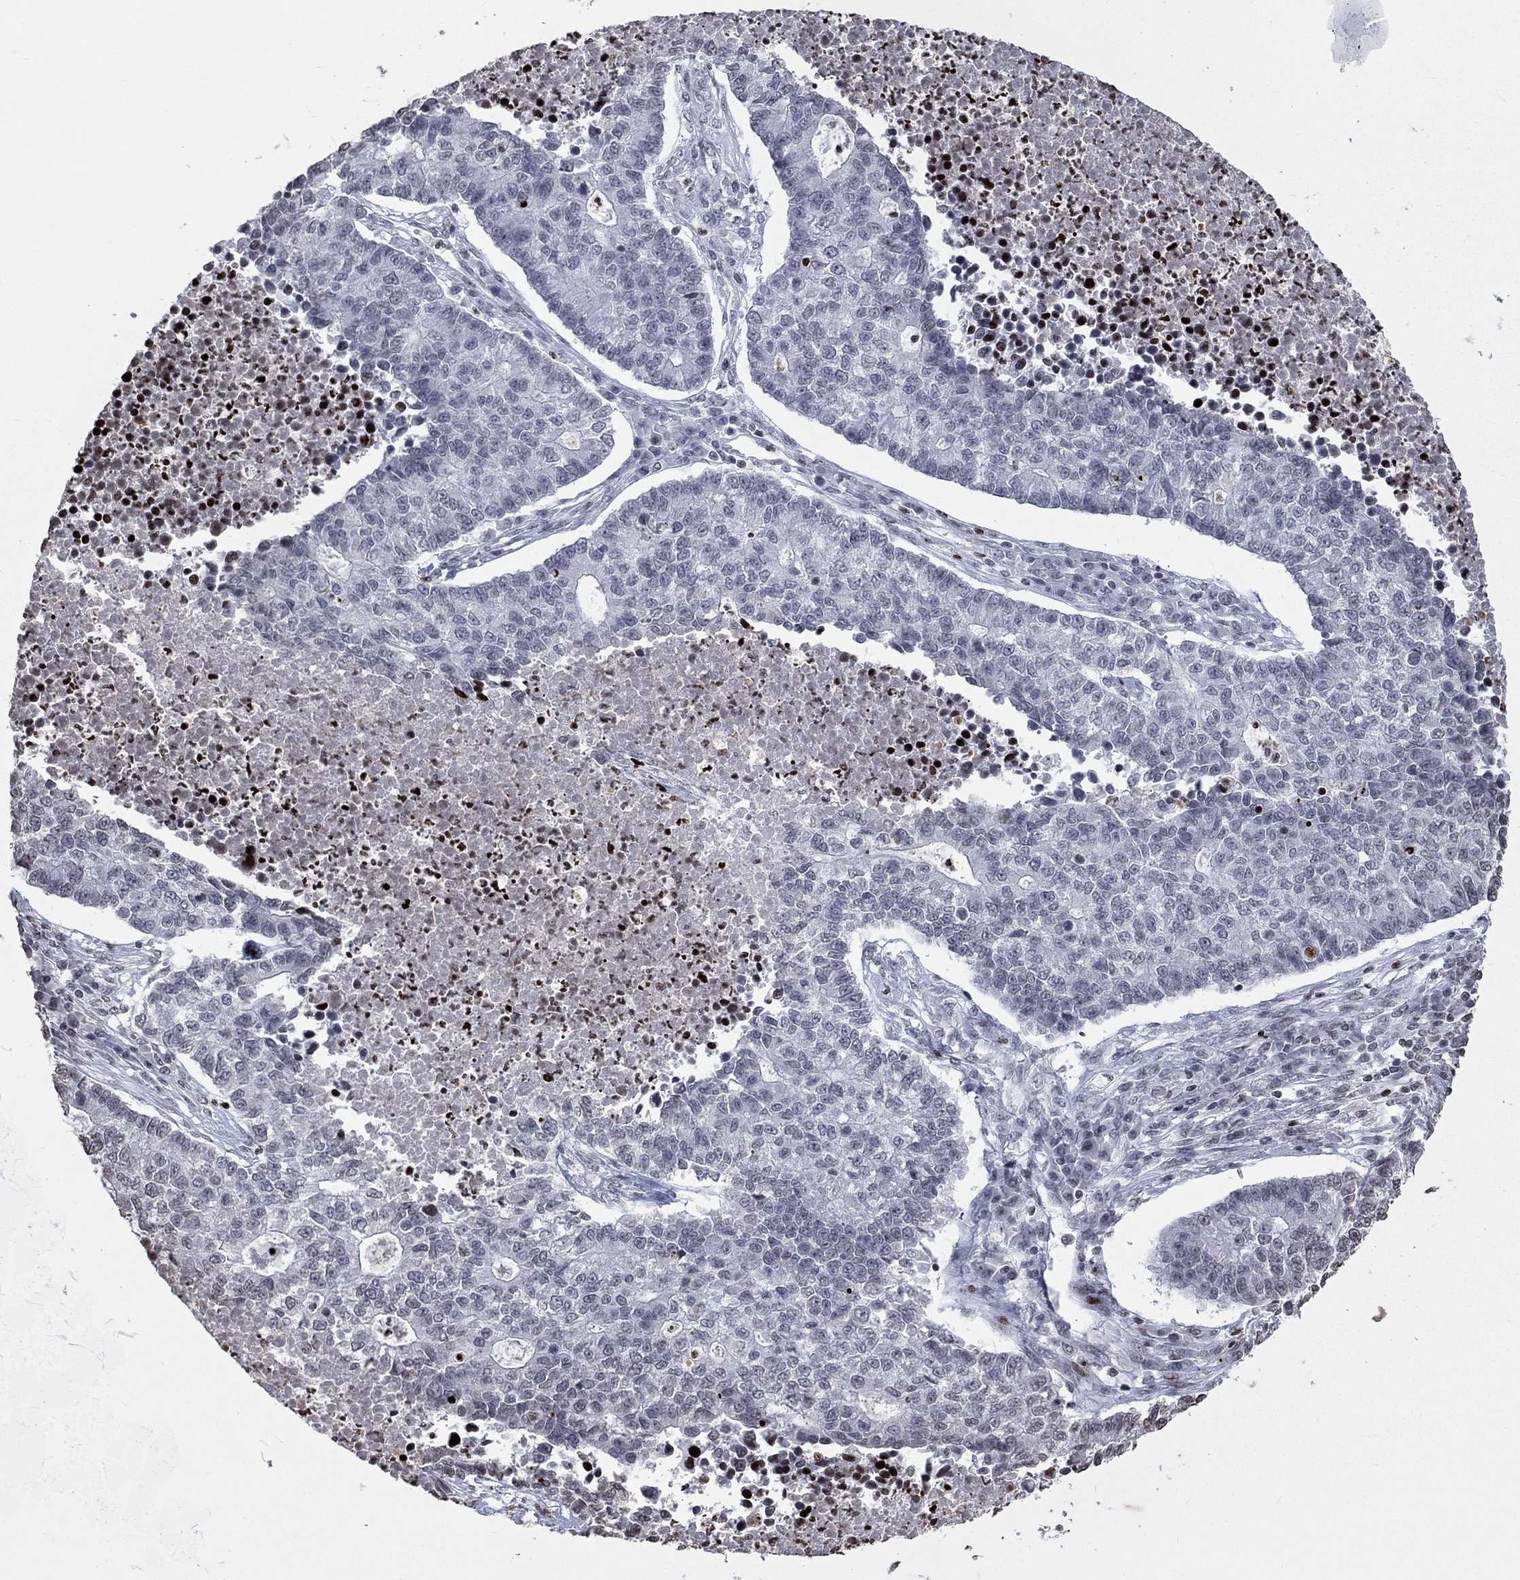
{"staining": {"intensity": "negative", "quantity": "none", "location": "none"}, "tissue": "lung cancer", "cell_type": "Tumor cells", "image_type": "cancer", "snomed": [{"axis": "morphology", "description": "Adenocarcinoma, NOS"}, {"axis": "topography", "description": "Lung"}], "caption": "High power microscopy histopathology image of an IHC histopathology image of adenocarcinoma (lung), revealing no significant positivity in tumor cells.", "gene": "SRSF3", "patient": {"sex": "male", "age": 57}}